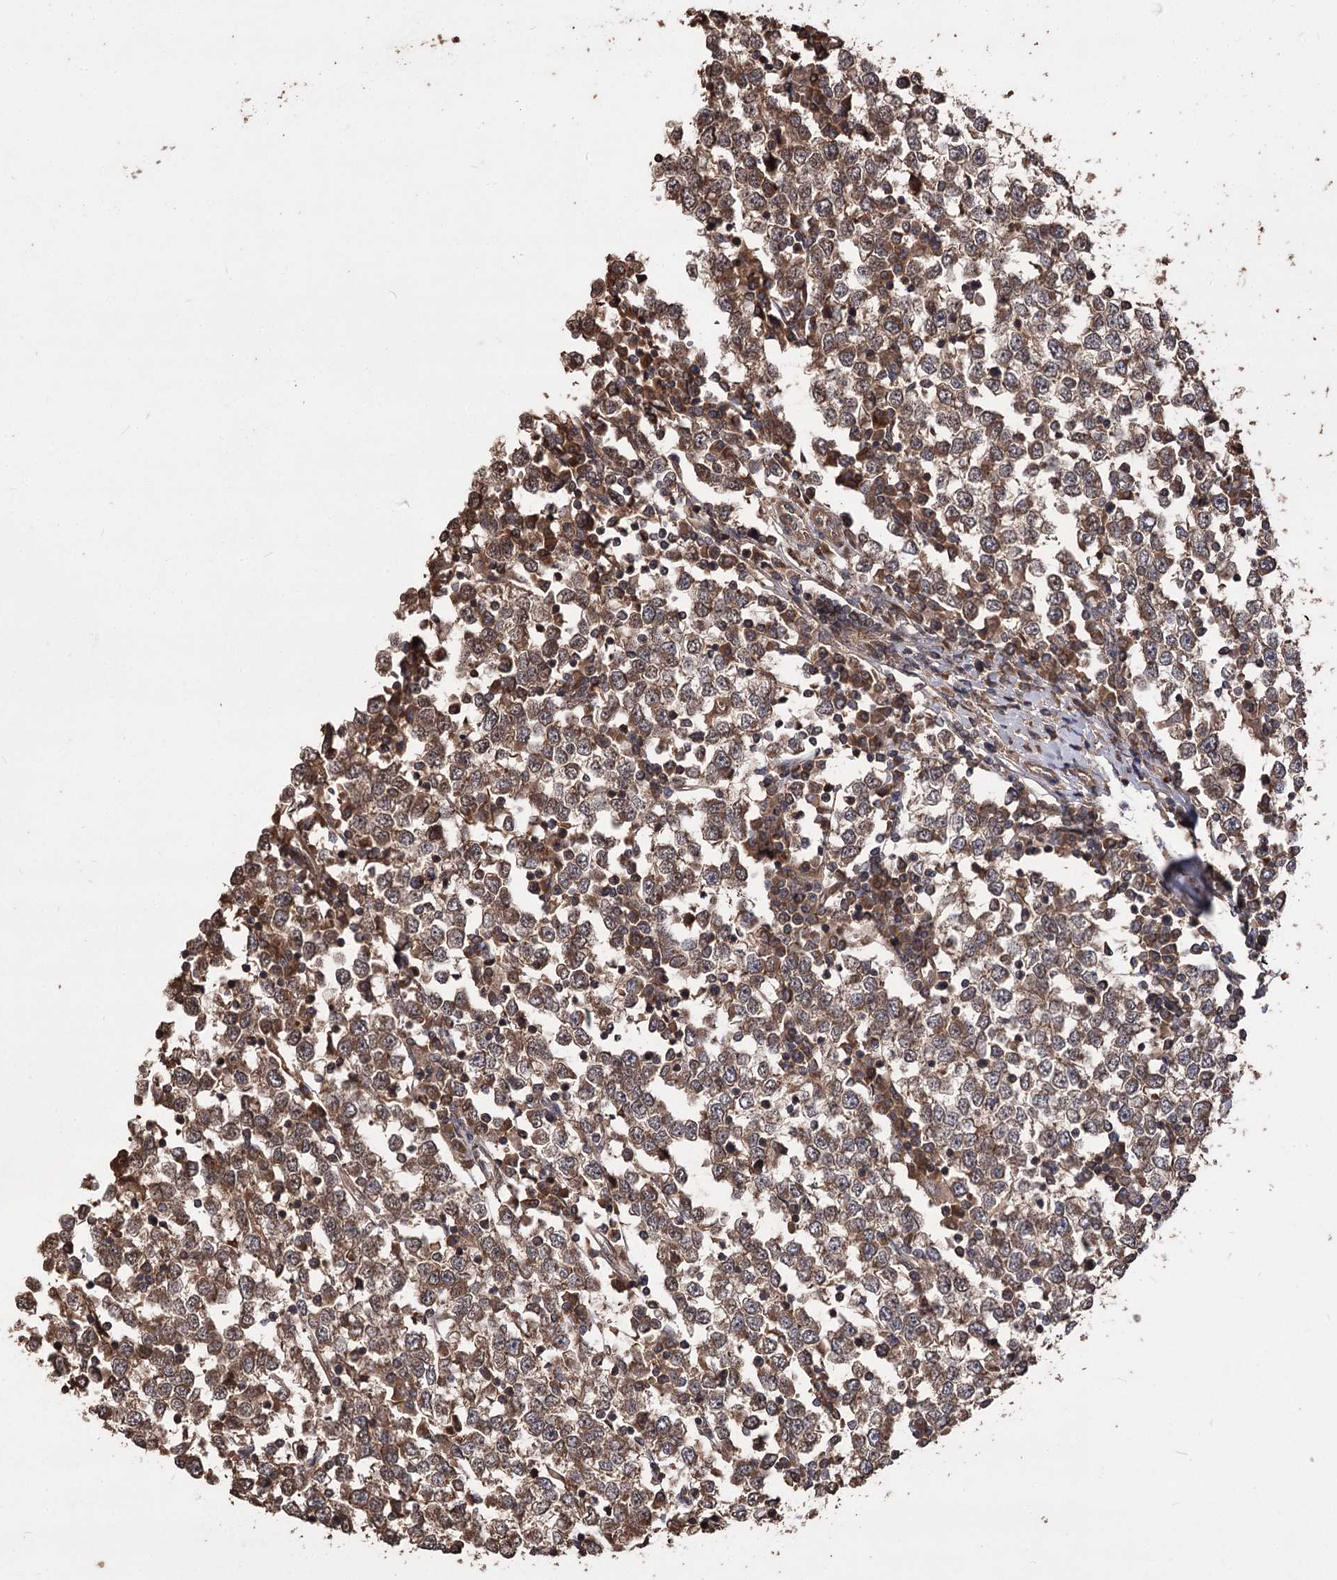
{"staining": {"intensity": "moderate", "quantity": ">75%", "location": "cytoplasmic/membranous"}, "tissue": "testis cancer", "cell_type": "Tumor cells", "image_type": "cancer", "snomed": [{"axis": "morphology", "description": "Seminoma, NOS"}, {"axis": "topography", "description": "Testis"}], "caption": "This is a photomicrograph of IHC staining of testis seminoma, which shows moderate staining in the cytoplasmic/membranous of tumor cells.", "gene": "RASSF3", "patient": {"sex": "male", "age": 65}}